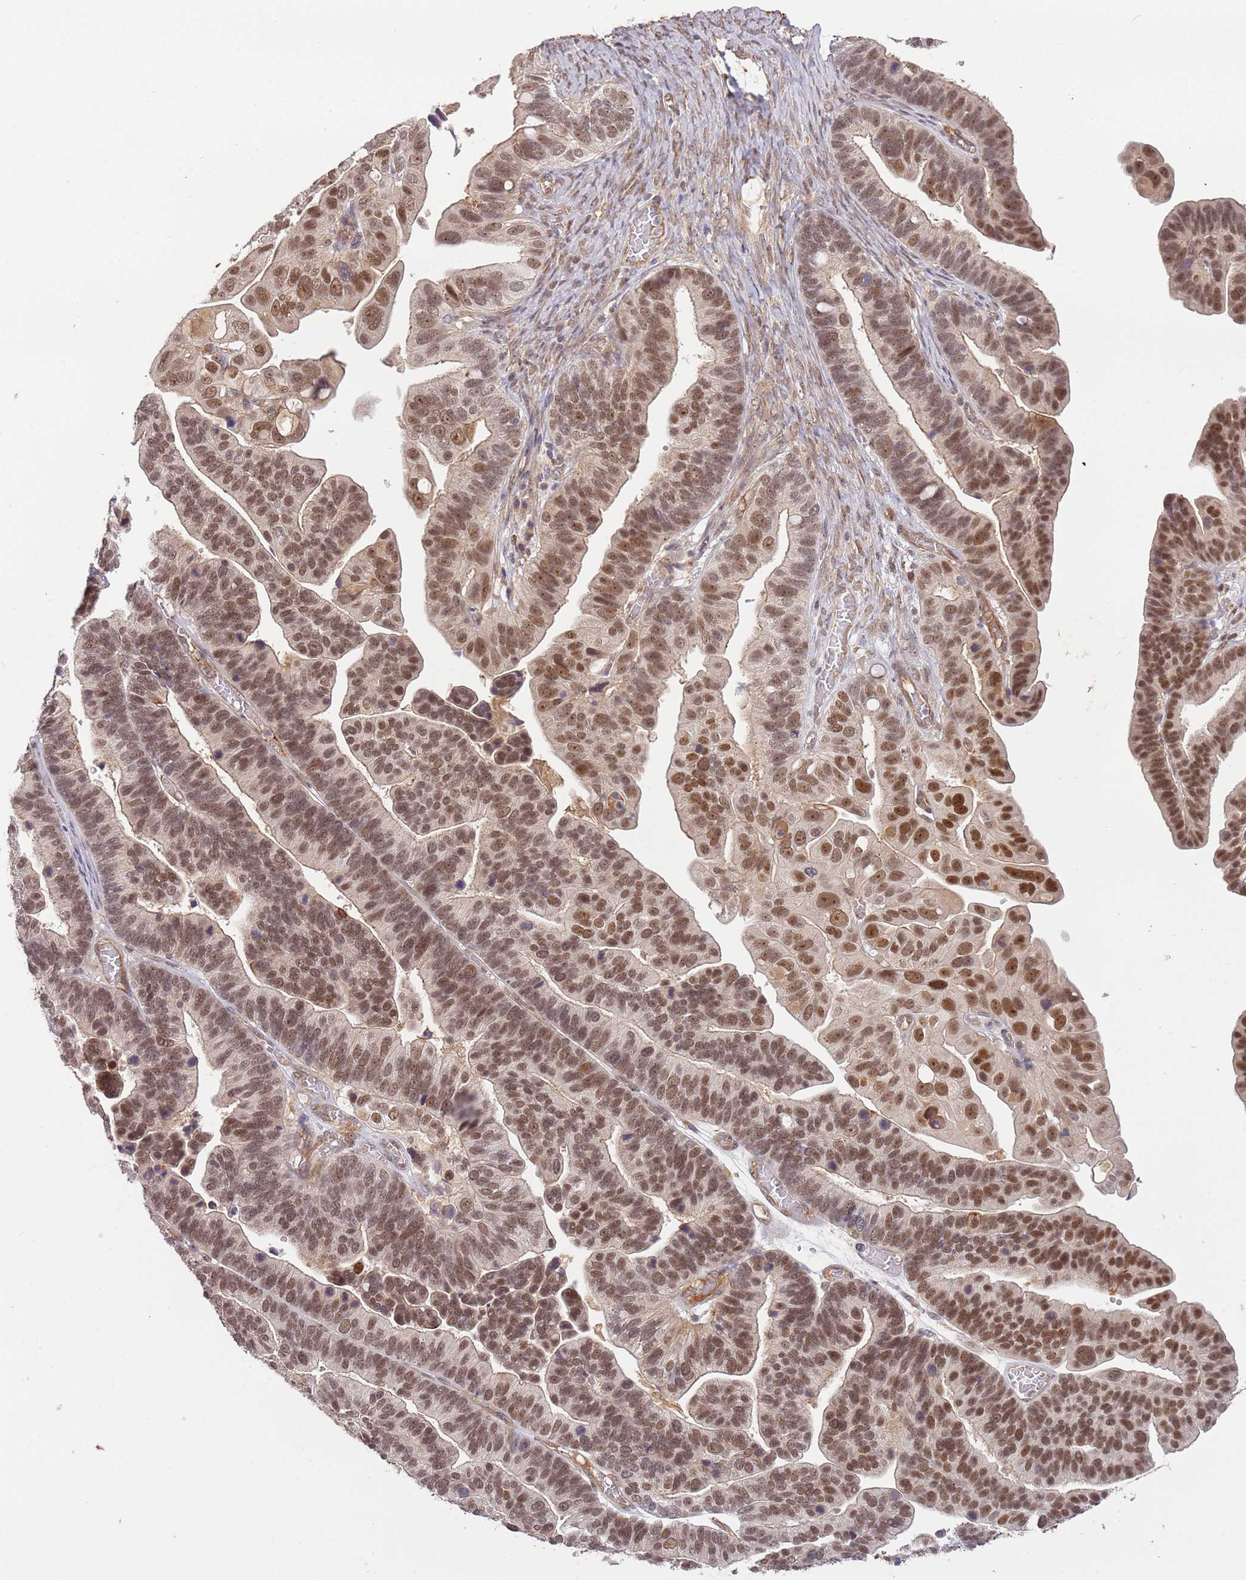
{"staining": {"intensity": "moderate", "quantity": ">75%", "location": "nuclear"}, "tissue": "ovarian cancer", "cell_type": "Tumor cells", "image_type": "cancer", "snomed": [{"axis": "morphology", "description": "Cystadenocarcinoma, serous, NOS"}, {"axis": "topography", "description": "Ovary"}], "caption": "Immunohistochemical staining of human ovarian cancer demonstrates medium levels of moderate nuclear protein expression in approximately >75% of tumor cells.", "gene": "SURF2", "patient": {"sex": "female", "age": 56}}